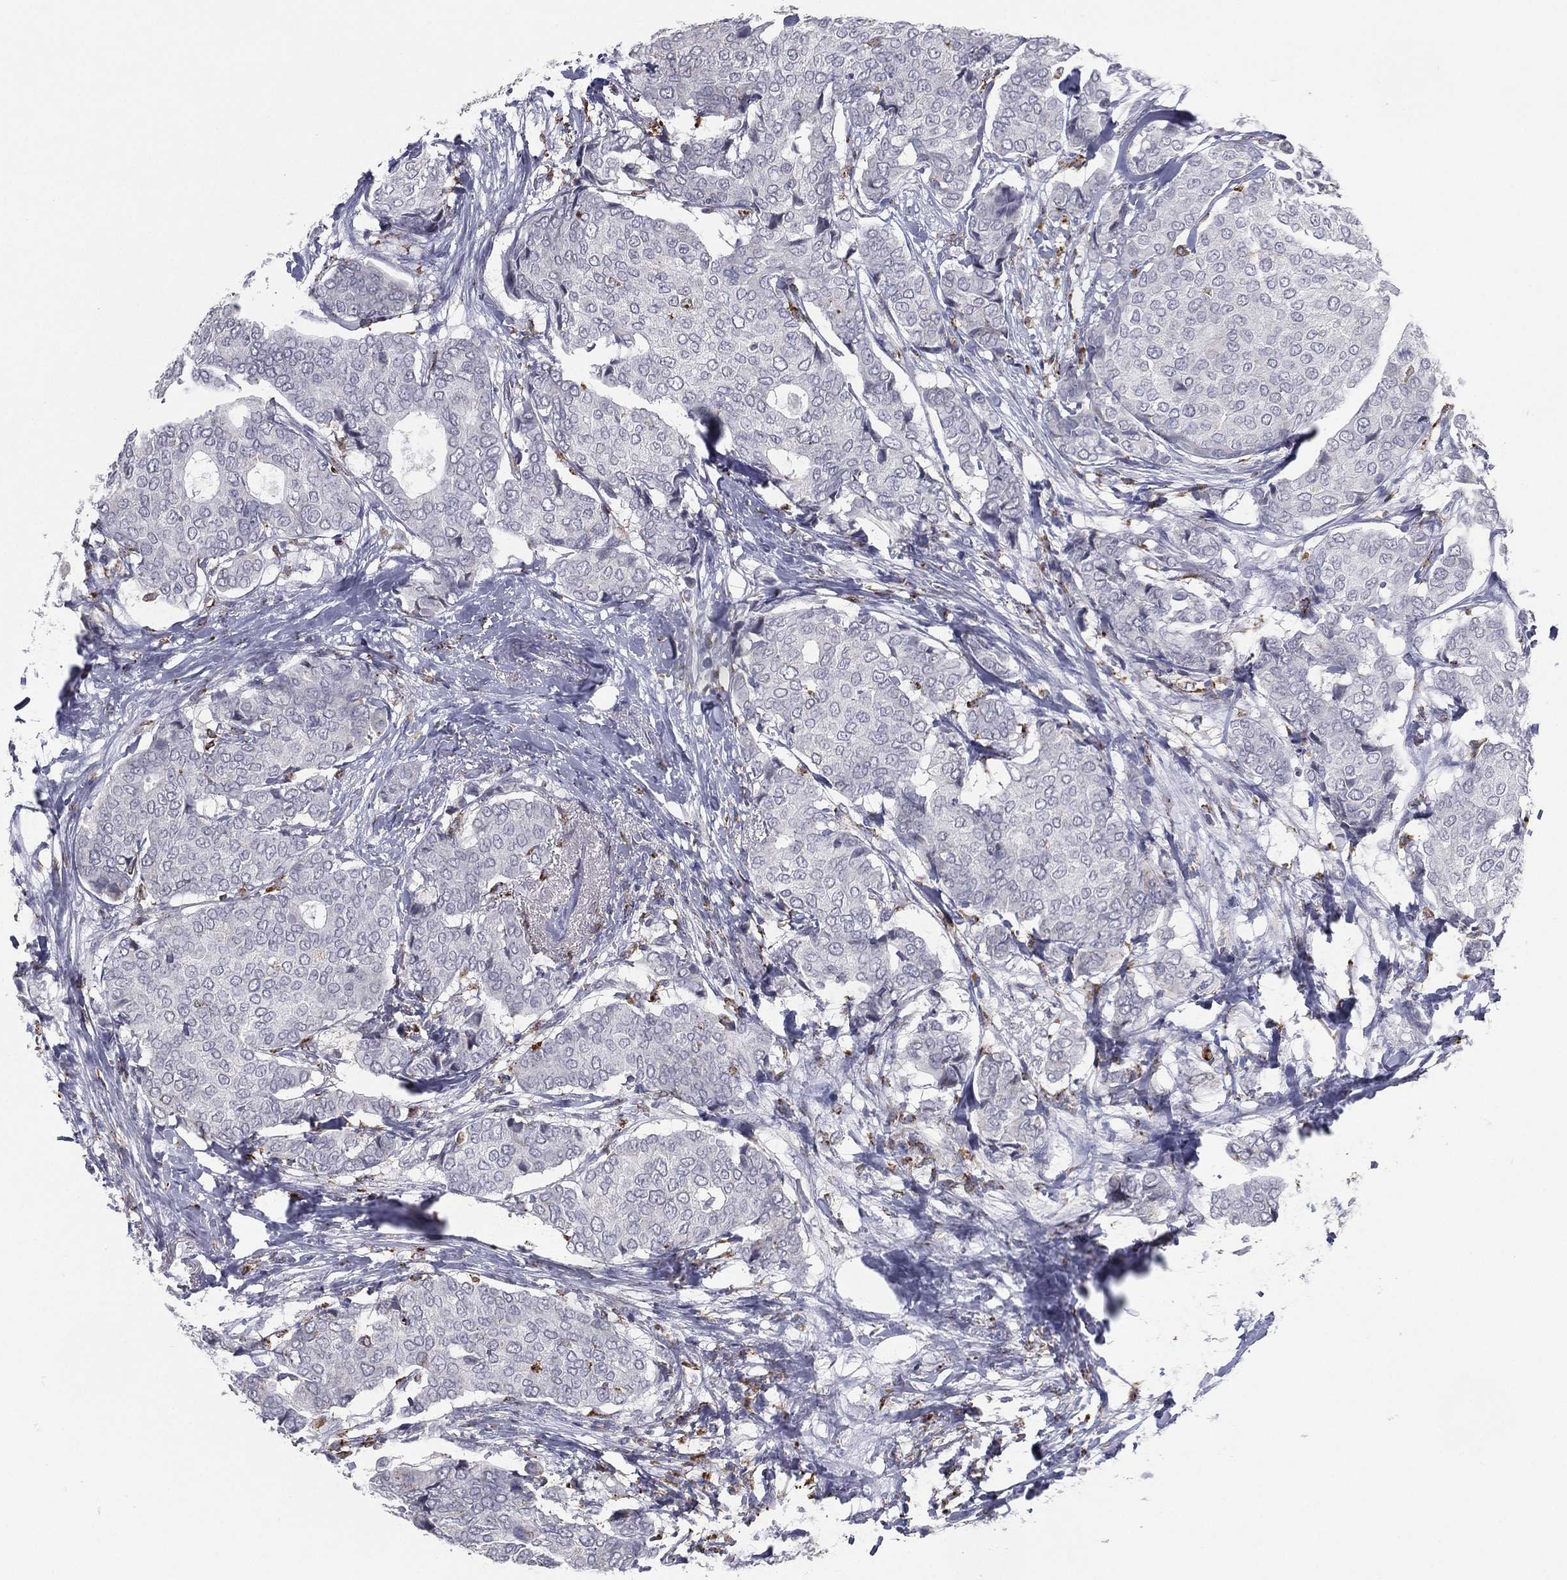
{"staining": {"intensity": "negative", "quantity": "none", "location": "none"}, "tissue": "breast cancer", "cell_type": "Tumor cells", "image_type": "cancer", "snomed": [{"axis": "morphology", "description": "Duct carcinoma"}, {"axis": "topography", "description": "Breast"}], "caption": "DAB (3,3'-diaminobenzidine) immunohistochemical staining of intraductal carcinoma (breast) displays no significant staining in tumor cells. (DAB (3,3'-diaminobenzidine) immunohistochemistry, high magnification).", "gene": "EVI2B", "patient": {"sex": "female", "age": 75}}